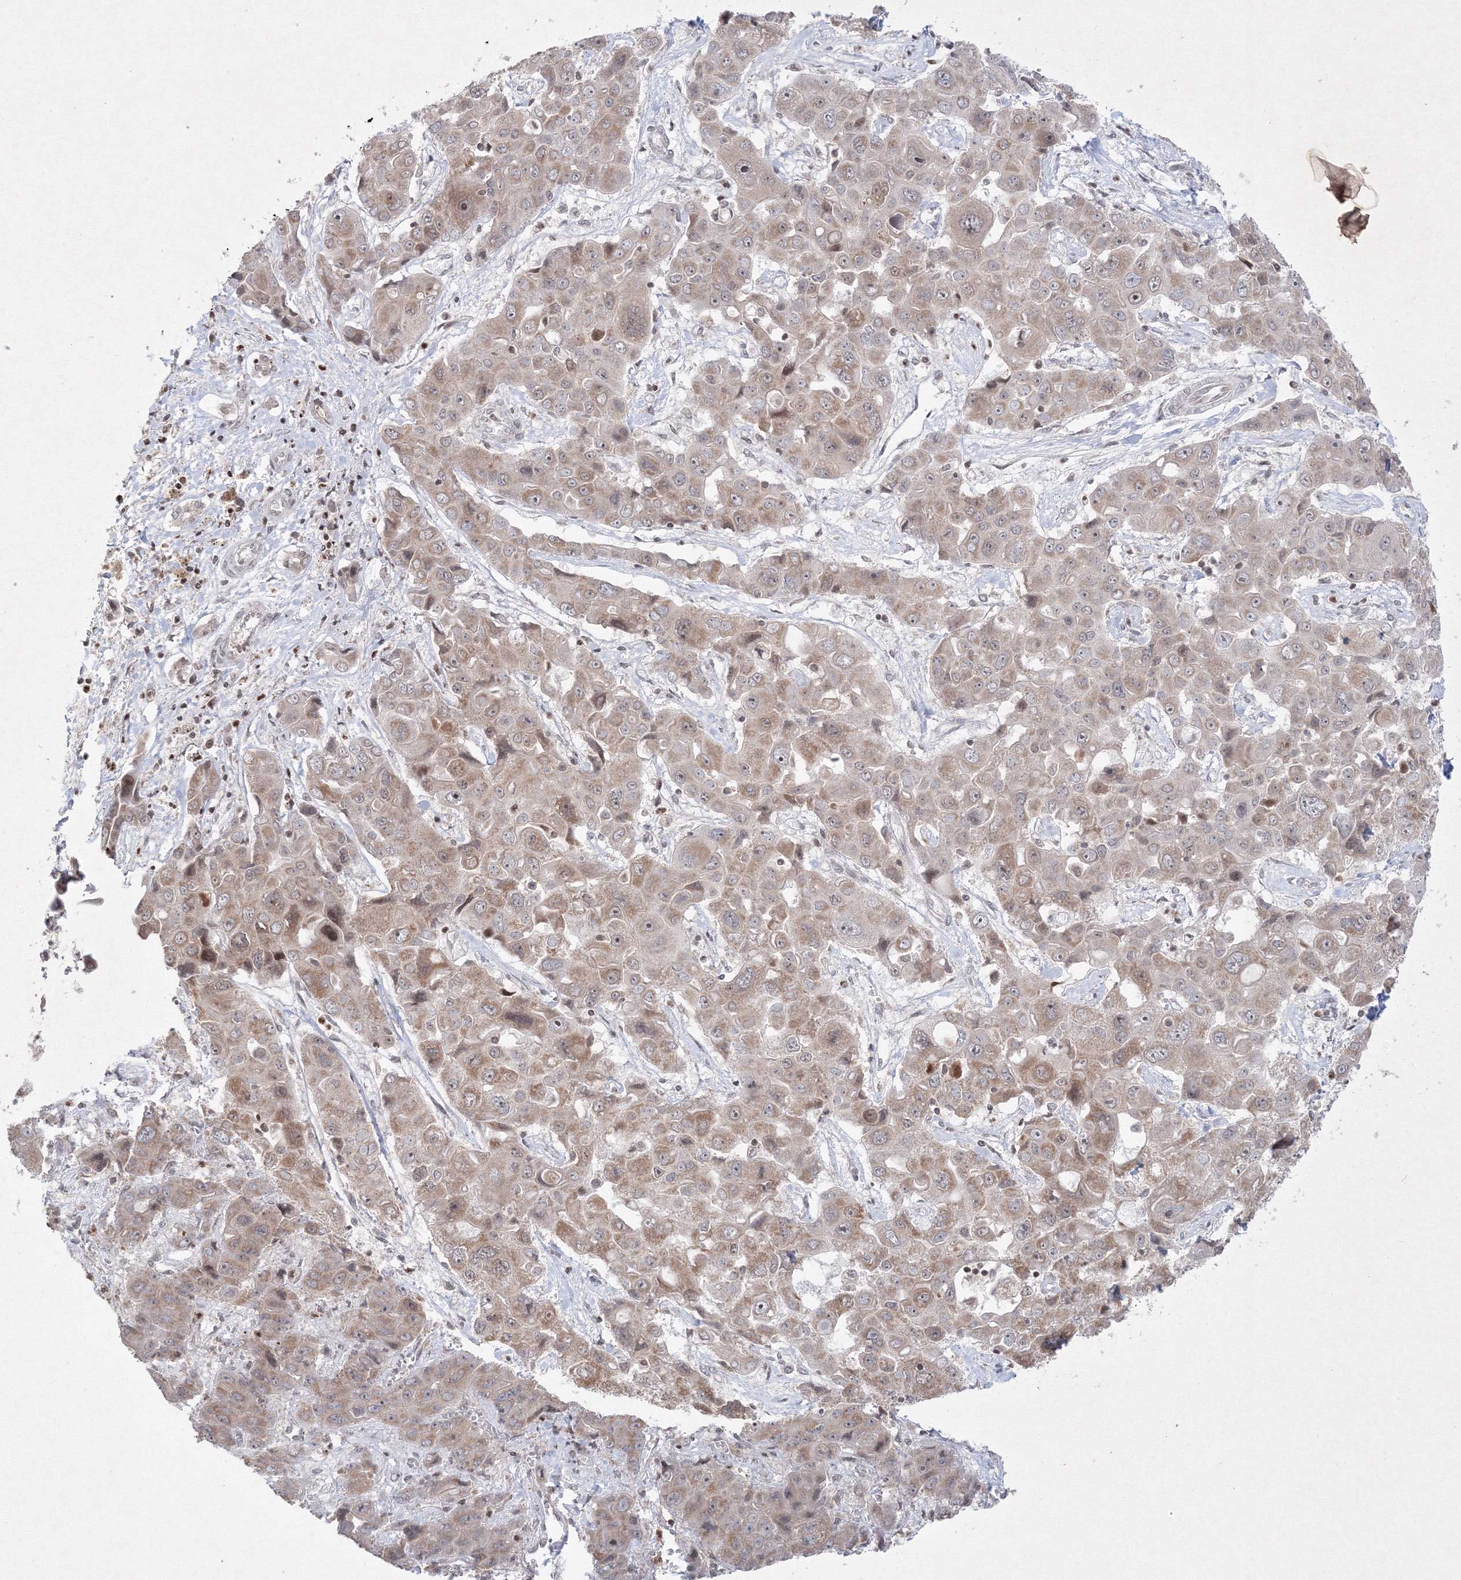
{"staining": {"intensity": "weak", "quantity": ">75%", "location": "cytoplasmic/membranous,nuclear"}, "tissue": "liver cancer", "cell_type": "Tumor cells", "image_type": "cancer", "snomed": [{"axis": "morphology", "description": "Cholangiocarcinoma"}, {"axis": "topography", "description": "Liver"}], "caption": "Immunohistochemistry (IHC) of human liver cancer displays low levels of weak cytoplasmic/membranous and nuclear expression in approximately >75% of tumor cells.", "gene": "MKRN2", "patient": {"sex": "male", "age": 67}}